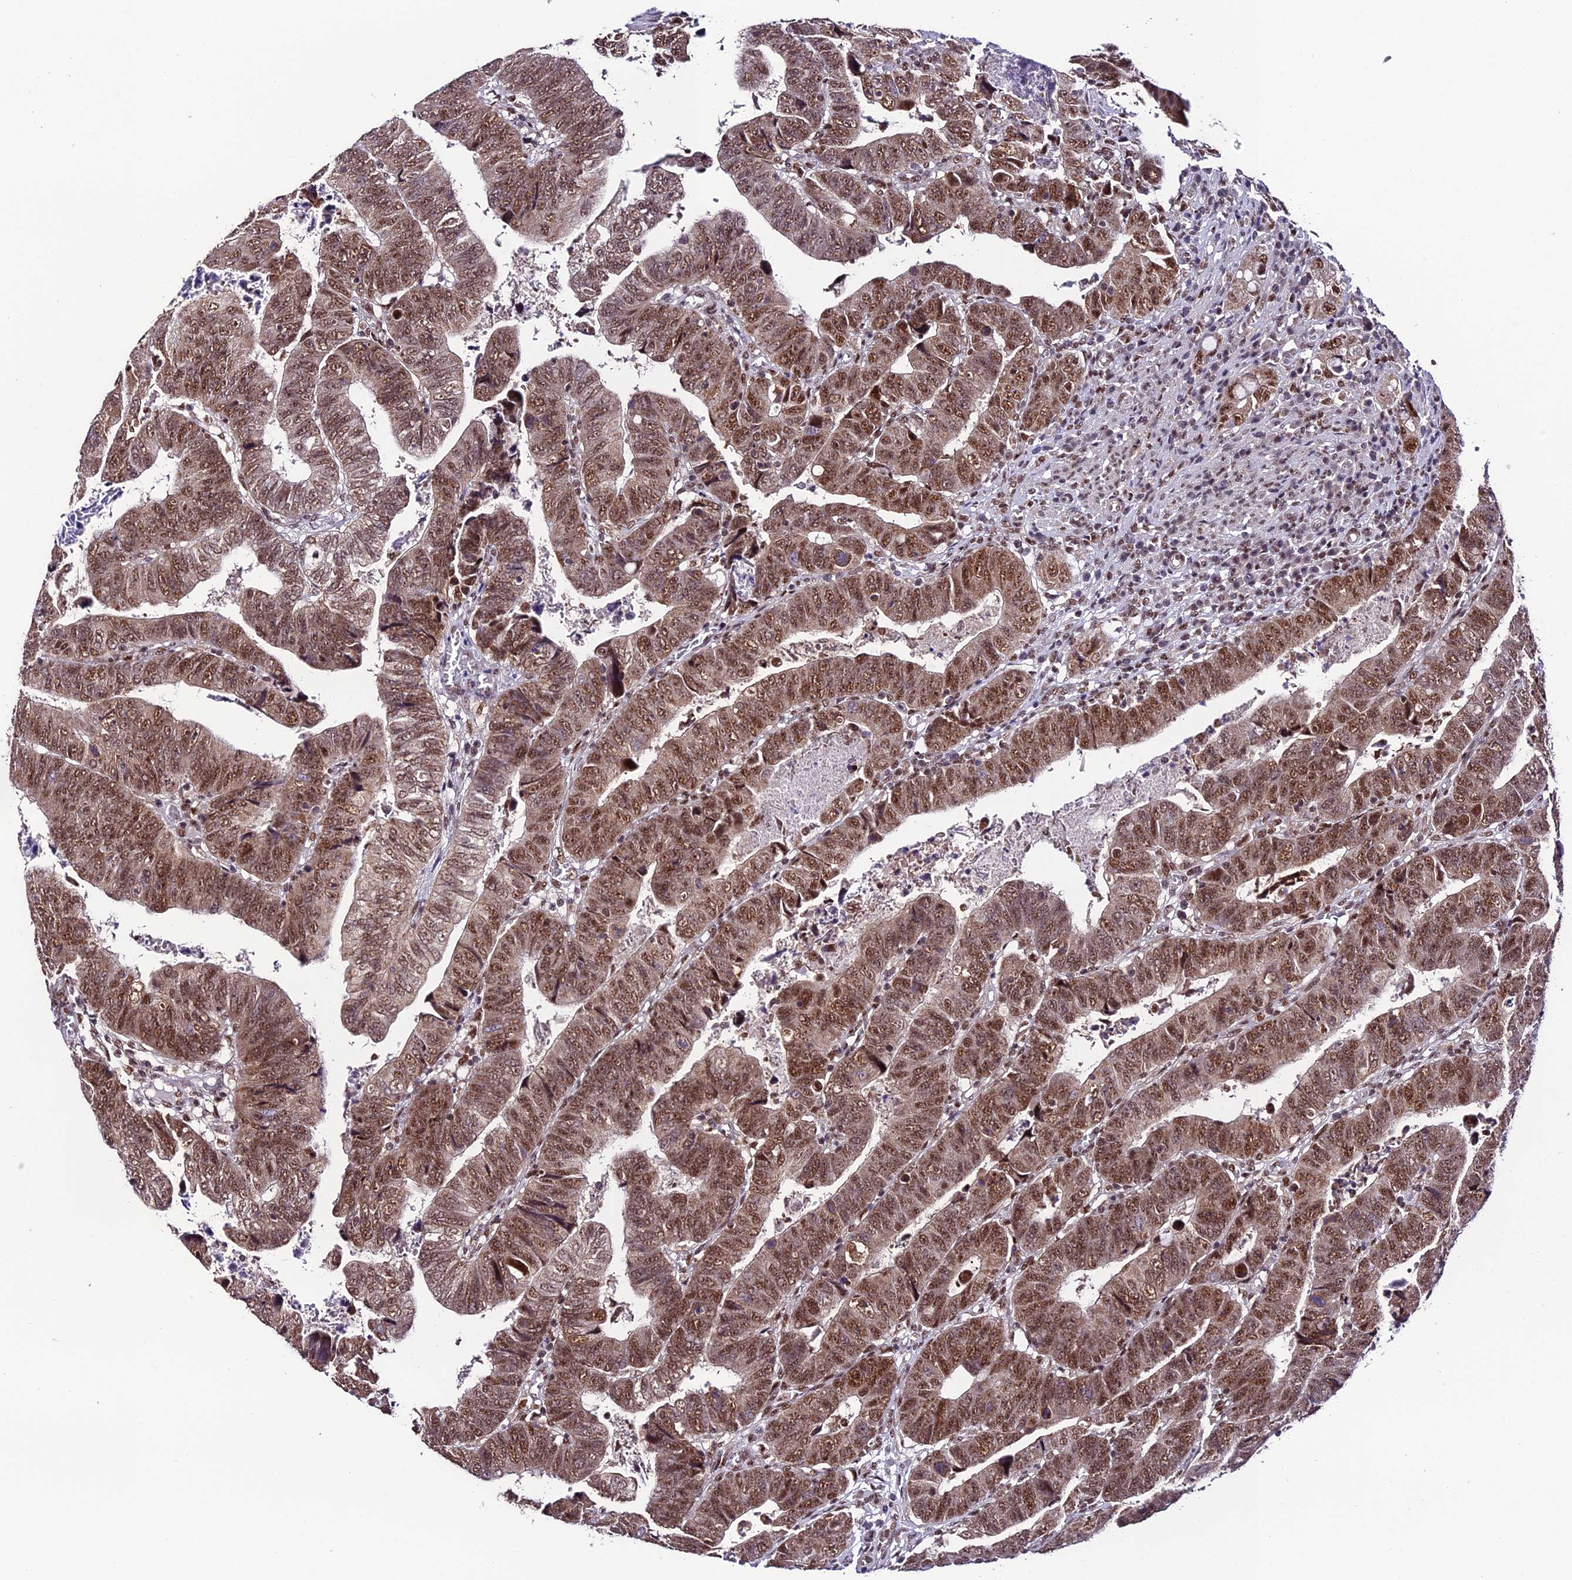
{"staining": {"intensity": "moderate", "quantity": ">75%", "location": "cytoplasmic/membranous,nuclear"}, "tissue": "colorectal cancer", "cell_type": "Tumor cells", "image_type": "cancer", "snomed": [{"axis": "morphology", "description": "Normal tissue, NOS"}, {"axis": "morphology", "description": "Adenocarcinoma, NOS"}, {"axis": "topography", "description": "Rectum"}], "caption": "This histopathology image displays IHC staining of colorectal cancer (adenocarcinoma), with medium moderate cytoplasmic/membranous and nuclear positivity in about >75% of tumor cells.", "gene": "THOC7", "patient": {"sex": "female", "age": 65}}